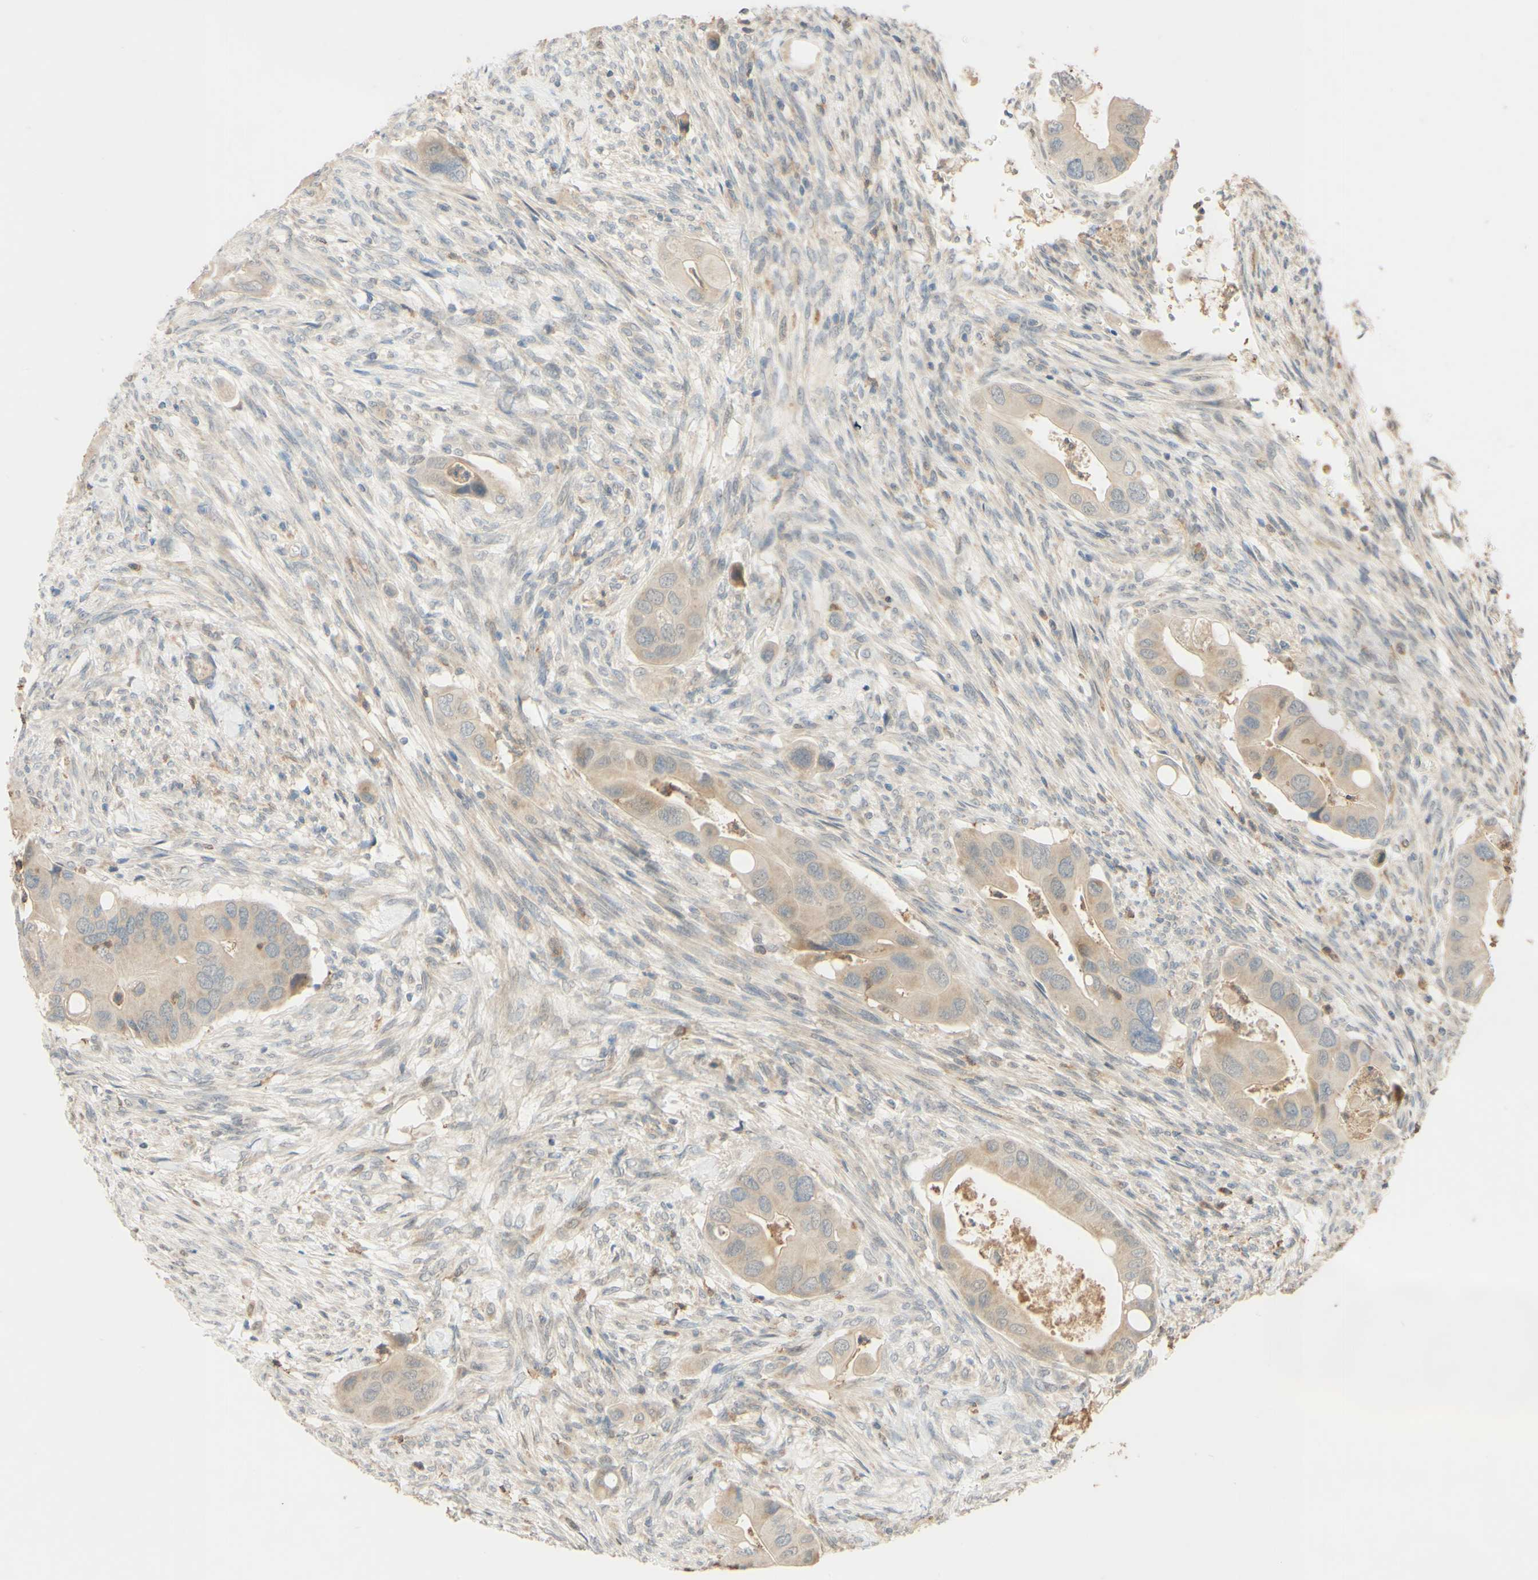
{"staining": {"intensity": "weak", "quantity": ">75%", "location": "cytoplasmic/membranous"}, "tissue": "colorectal cancer", "cell_type": "Tumor cells", "image_type": "cancer", "snomed": [{"axis": "morphology", "description": "Adenocarcinoma, NOS"}, {"axis": "topography", "description": "Rectum"}], "caption": "Protein expression analysis of colorectal adenocarcinoma exhibits weak cytoplasmic/membranous positivity in approximately >75% of tumor cells.", "gene": "GATA1", "patient": {"sex": "female", "age": 57}}